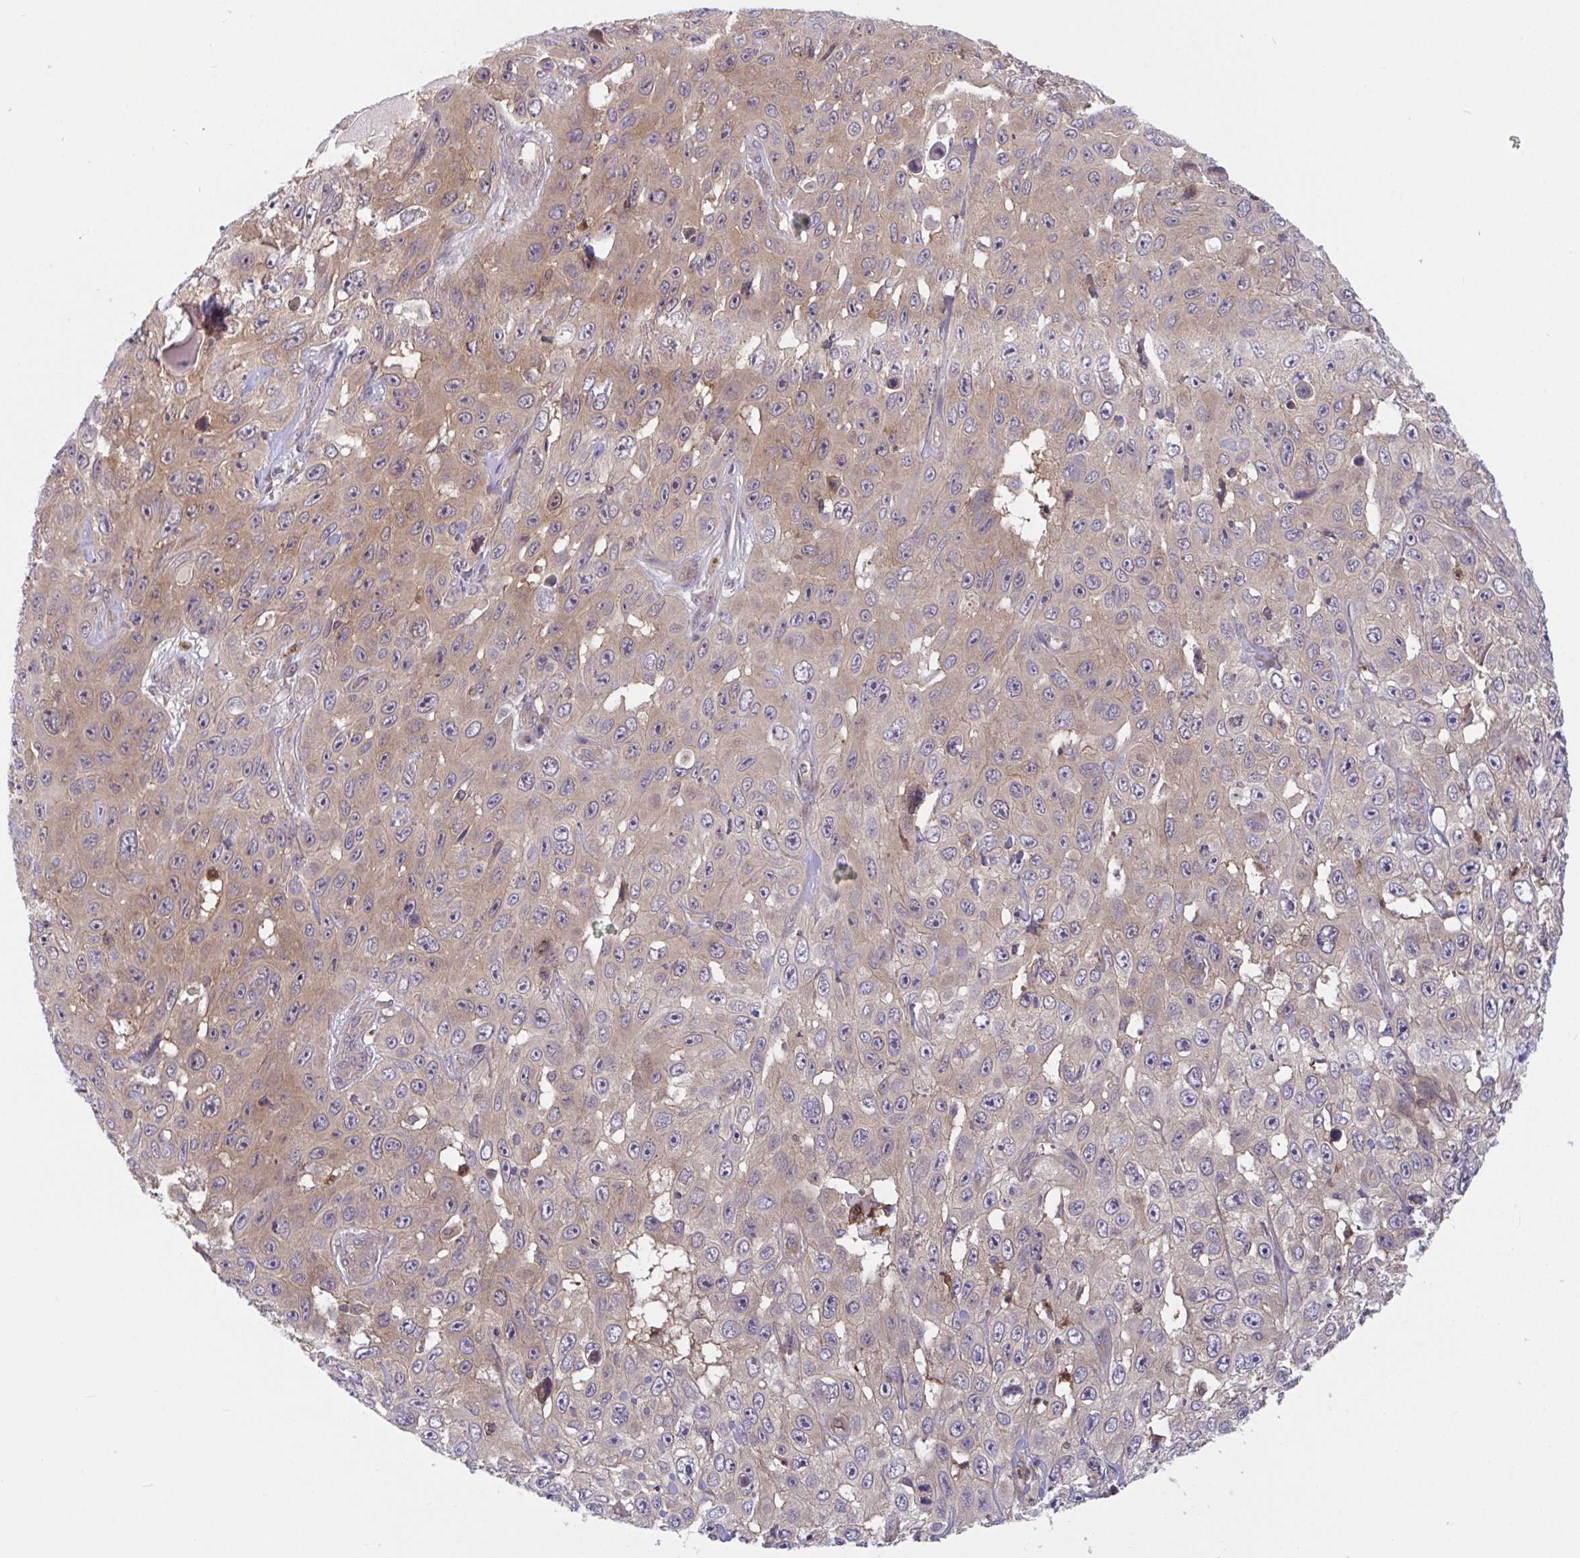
{"staining": {"intensity": "weak", "quantity": "25%-75%", "location": "cytoplasmic/membranous,nuclear"}, "tissue": "skin cancer", "cell_type": "Tumor cells", "image_type": "cancer", "snomed": [{"axis": "morphology", "description": "Squamous cell carcinoma, NOS"}, {"axis": "topography", "description": "Skin"}], "caption": "IHC (DAB) staining of human skin cancer displays weak cytoplasmic/membranous and nuclear protein positivity in about 25%-75% of tumor cells. The staining was performed using DAB (3,3'-diaminobenzidine), with brown indicating positive protein expression. Nuclei are stained blue with hematoxylin.", "gene": "LMNTD2", "patient": {"sex": "male", "age": 82}}